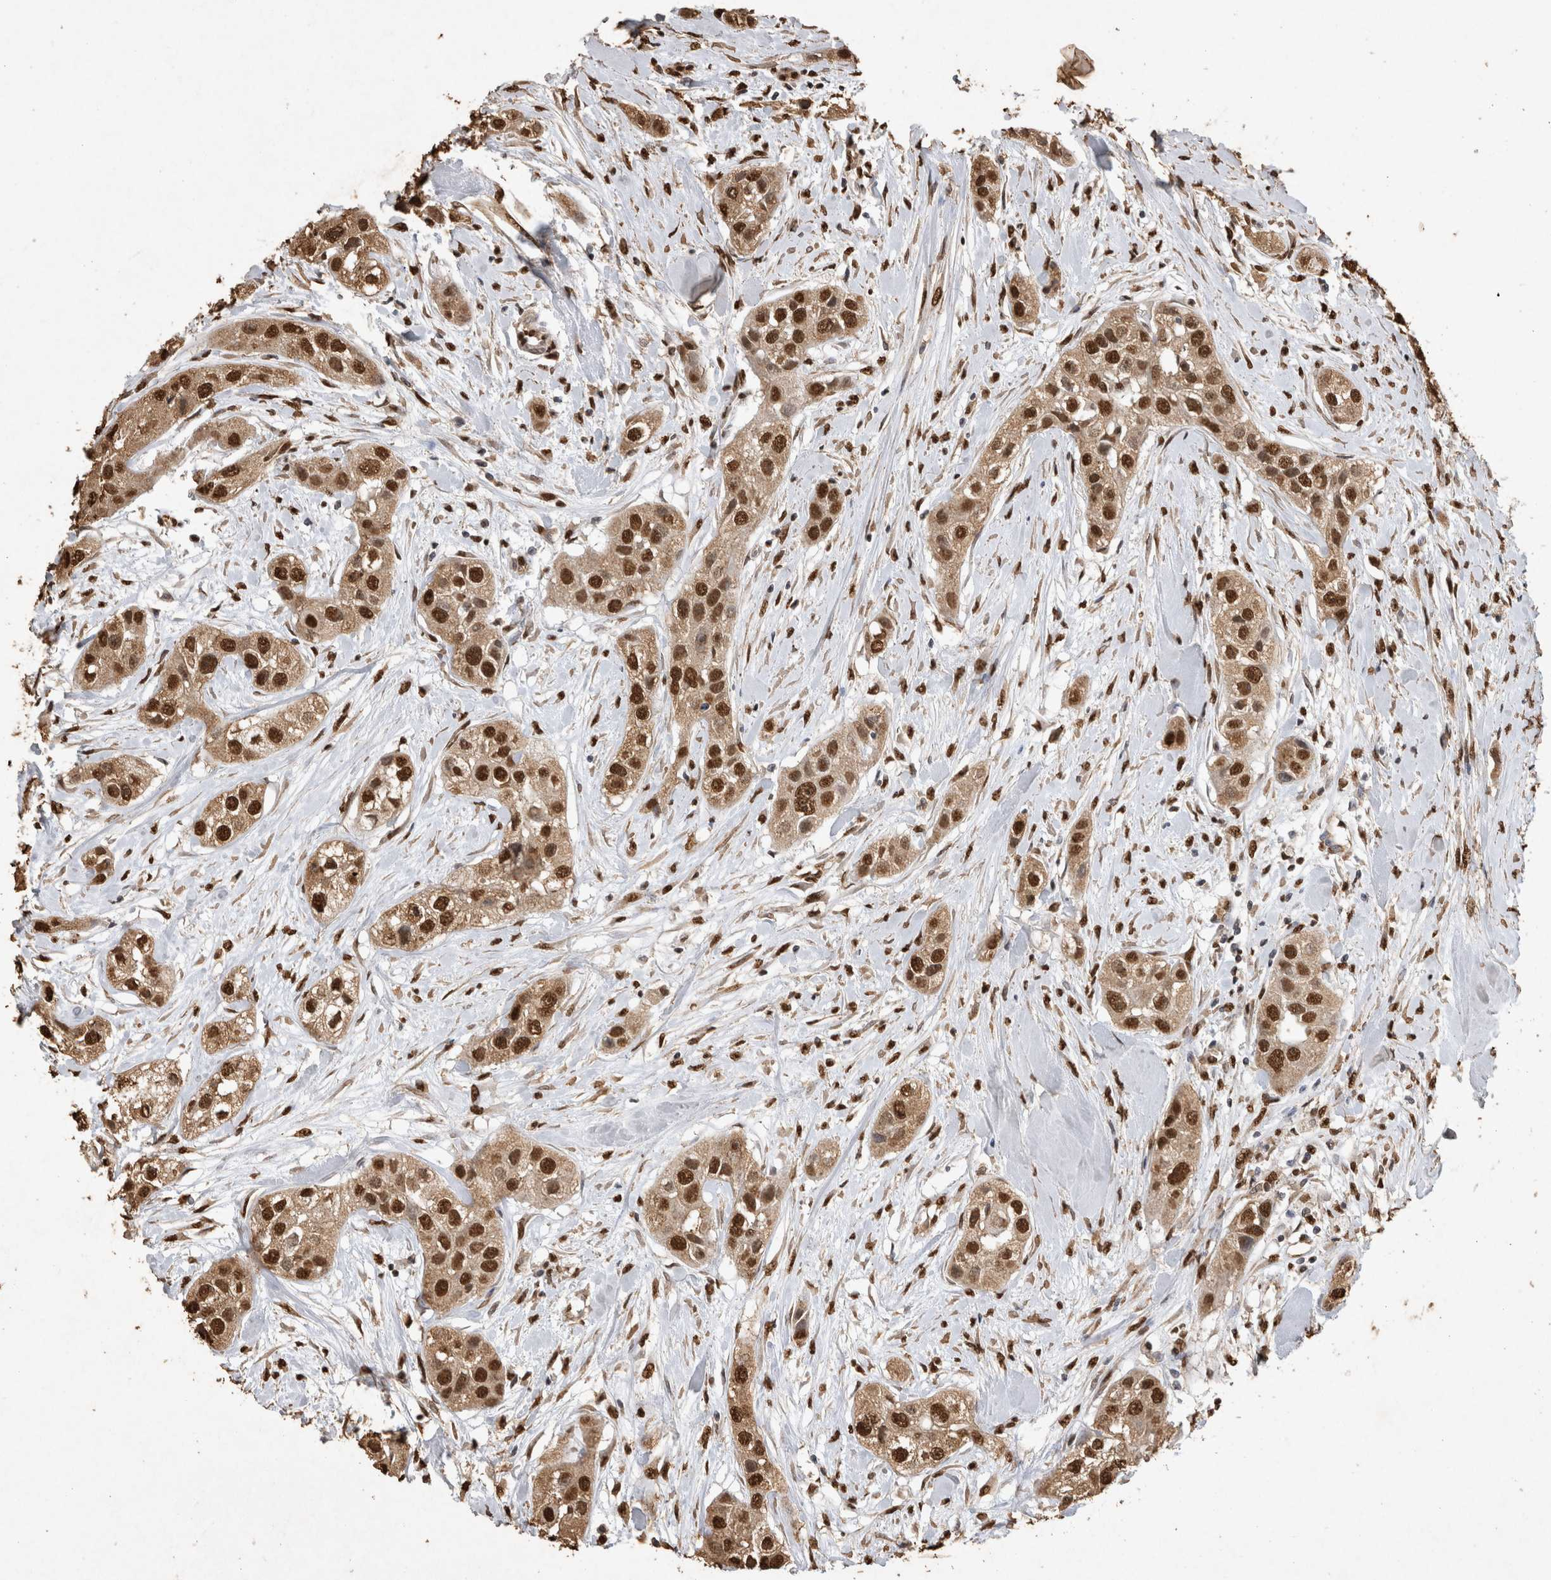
{"staining": {"intensity": "strong", "quantity": ">75%", "location": "cytoplasmic/membranous,nuclear"}, "tissue": "head and neck cancer", "cell_type": "Tumor cells", "image_type": "cancer", "snomed": [{"axis": "morphology", "description": "Normal tissue, NOS"}, {"axis": "morphology", "description": "Squamous cell carcinoma, NOS"}, {"axis": "topography", "description": "Skeletal muscle"}, {"axis": "topography", "description": "Head-Neck"}], "caption": "Strong cytoplasmic/membranous and nuclear expression is seen in approximately >75% of tumor cells in head and neck cancer.", "gene": "OAS2", "patient": {"sex": "male", "age": 51}}